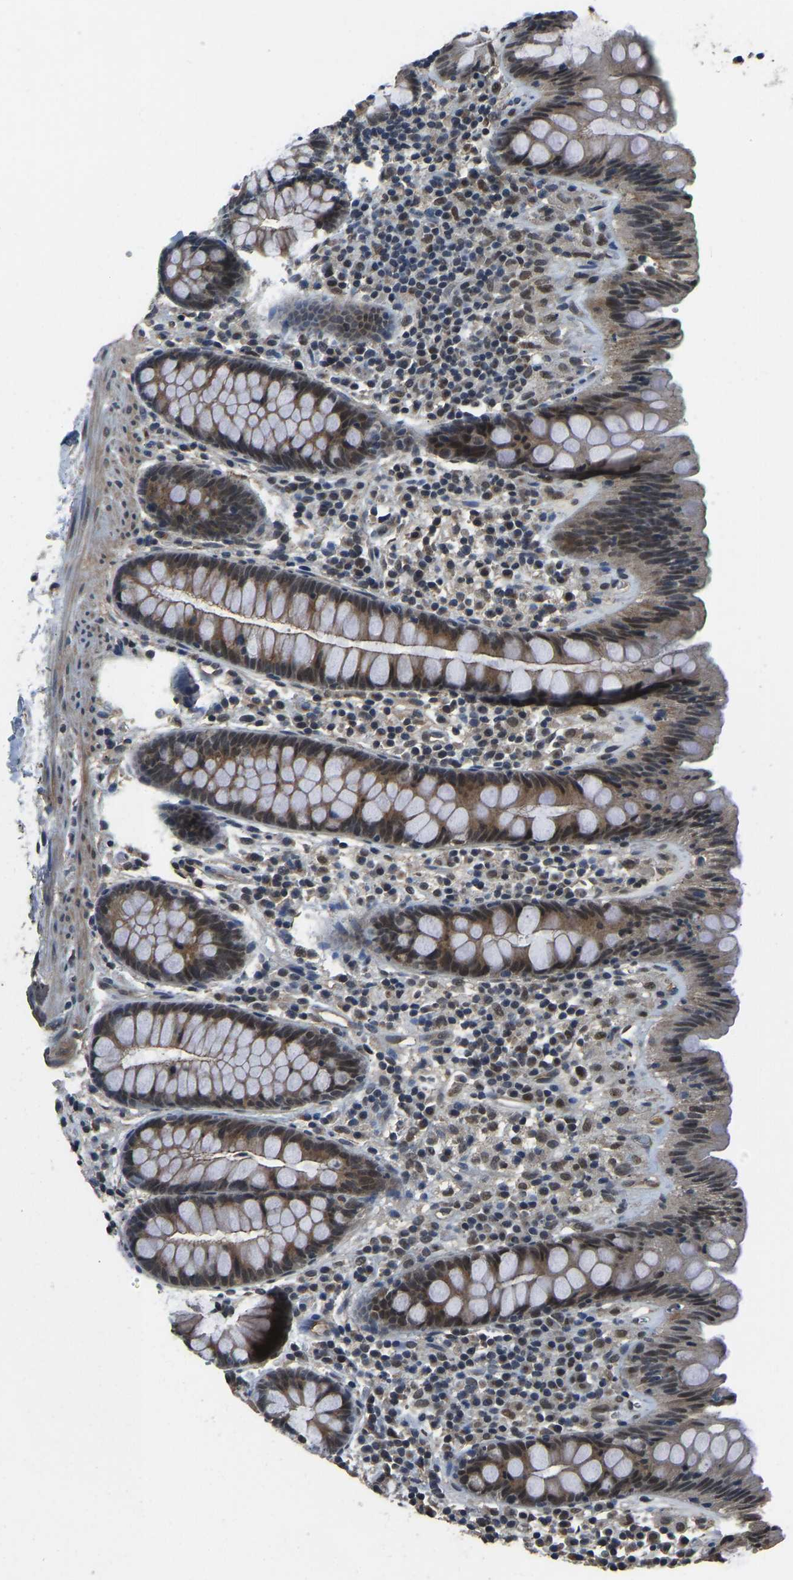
{"staining": {"intensity": "weak", "quantity": ">75%", "location": "nuclear"}, "tissue": "colon", "cell_type": "Endothelial cells", "image_type": "normal", "snomed": [{"axis": "morphology", "description": "Normal tissue, NOS"}, {"axis": "topography", "description": "Colon"}], "caption": "DAB immunohistochemical staining of benign colon shows weak nuclear protein expression in about >75% of endothelial cells. Nuclei are stained in blue.", "gene": "TOX4", "patient": {"sex": "female", "age": 80}}